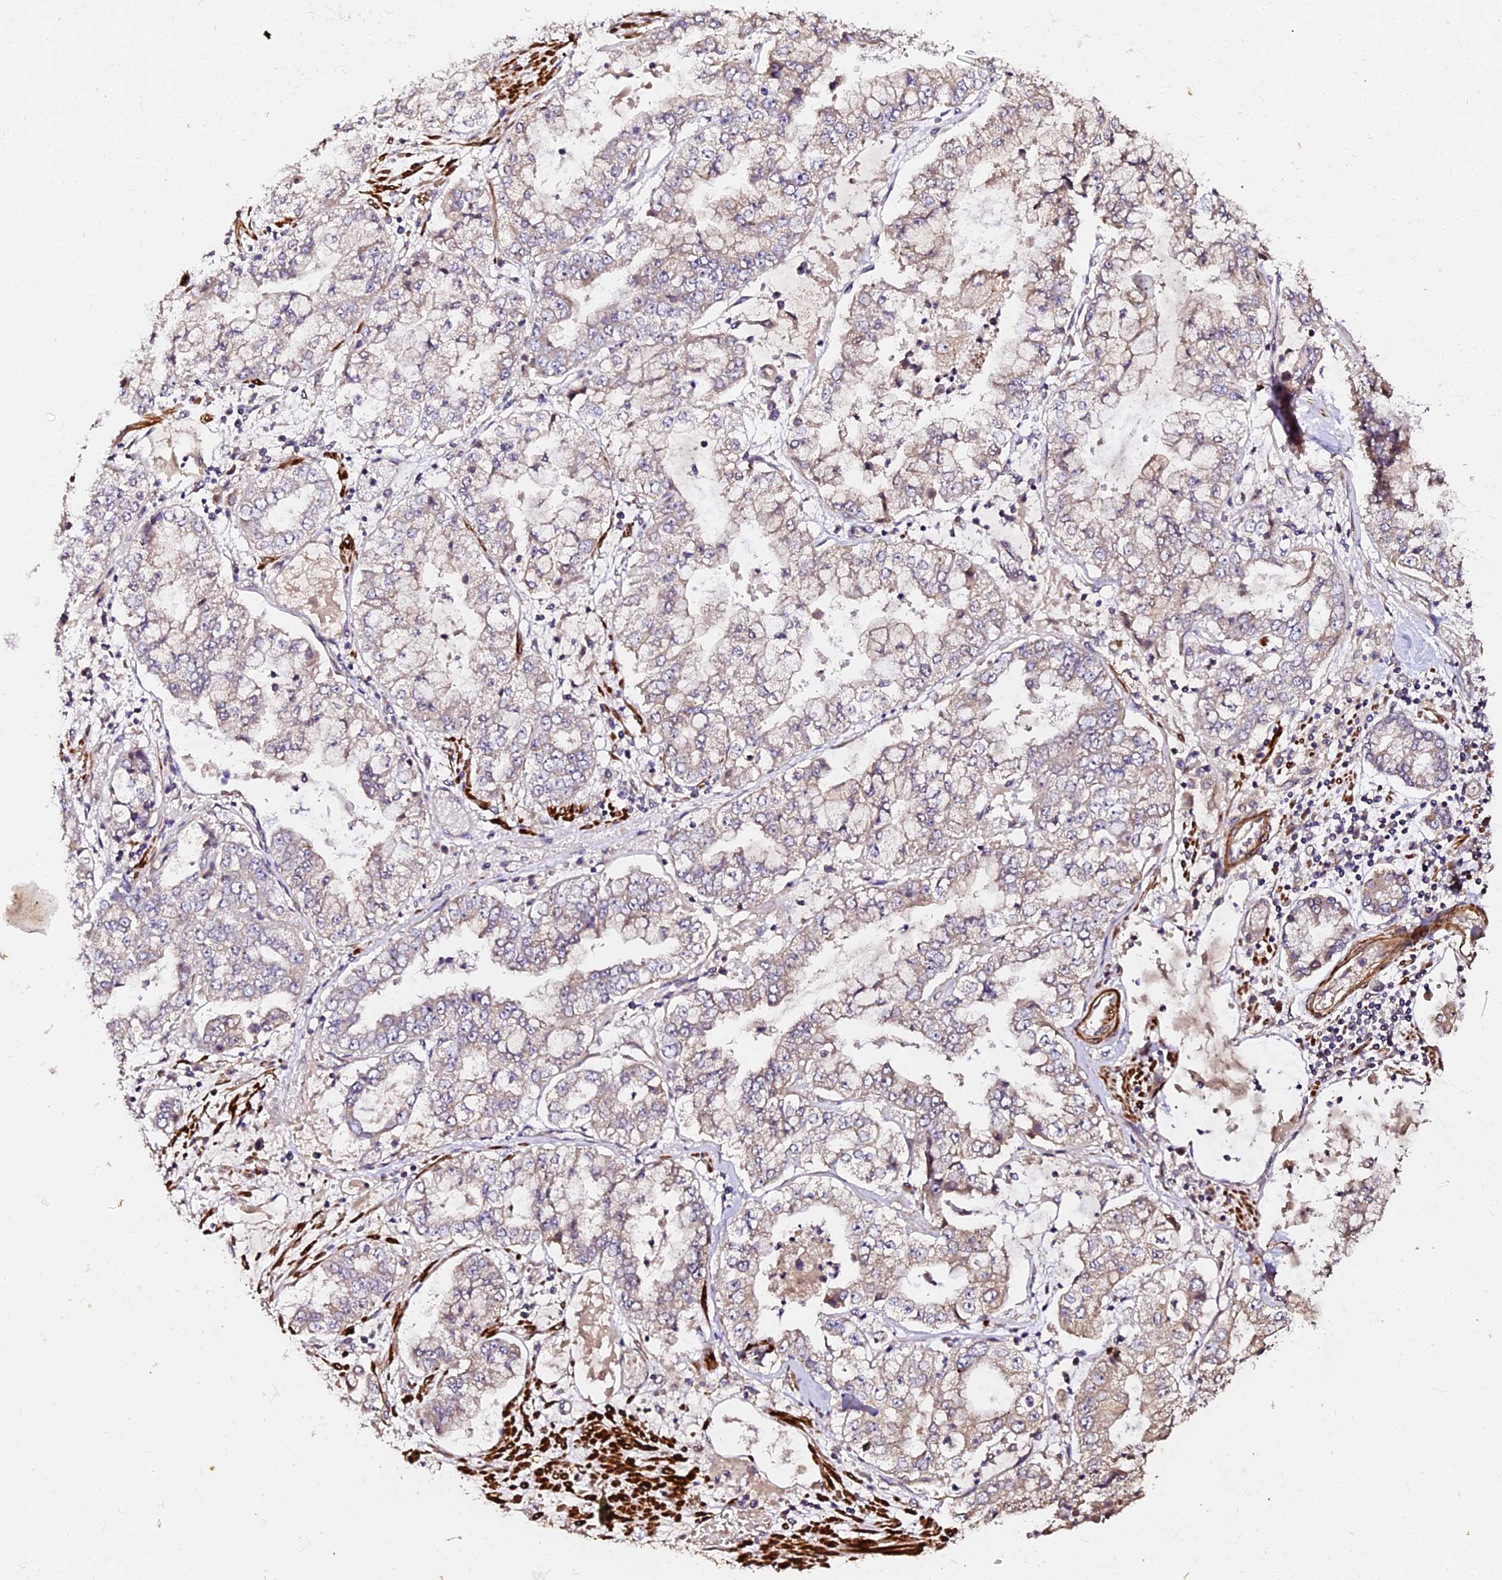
{"staining": {"intensity": "weak", "quantity": "<25%", "location": "cytoplasmic/membranous"}, "tissue": "stomach cancer", "cell_type": "Tumor cells", "image_type": "cancer", "snomed": [{"axis": "morphology", "description": "Adenocarcinoma, NOS"}, {"axis": "topography", "description": "Stomach"}], "caption": "Tumor cells are negative for protein expression in human stomach adenocarcinoma.", "gene": "TDO2", "patient": {"sex": "male", "age": 76}}